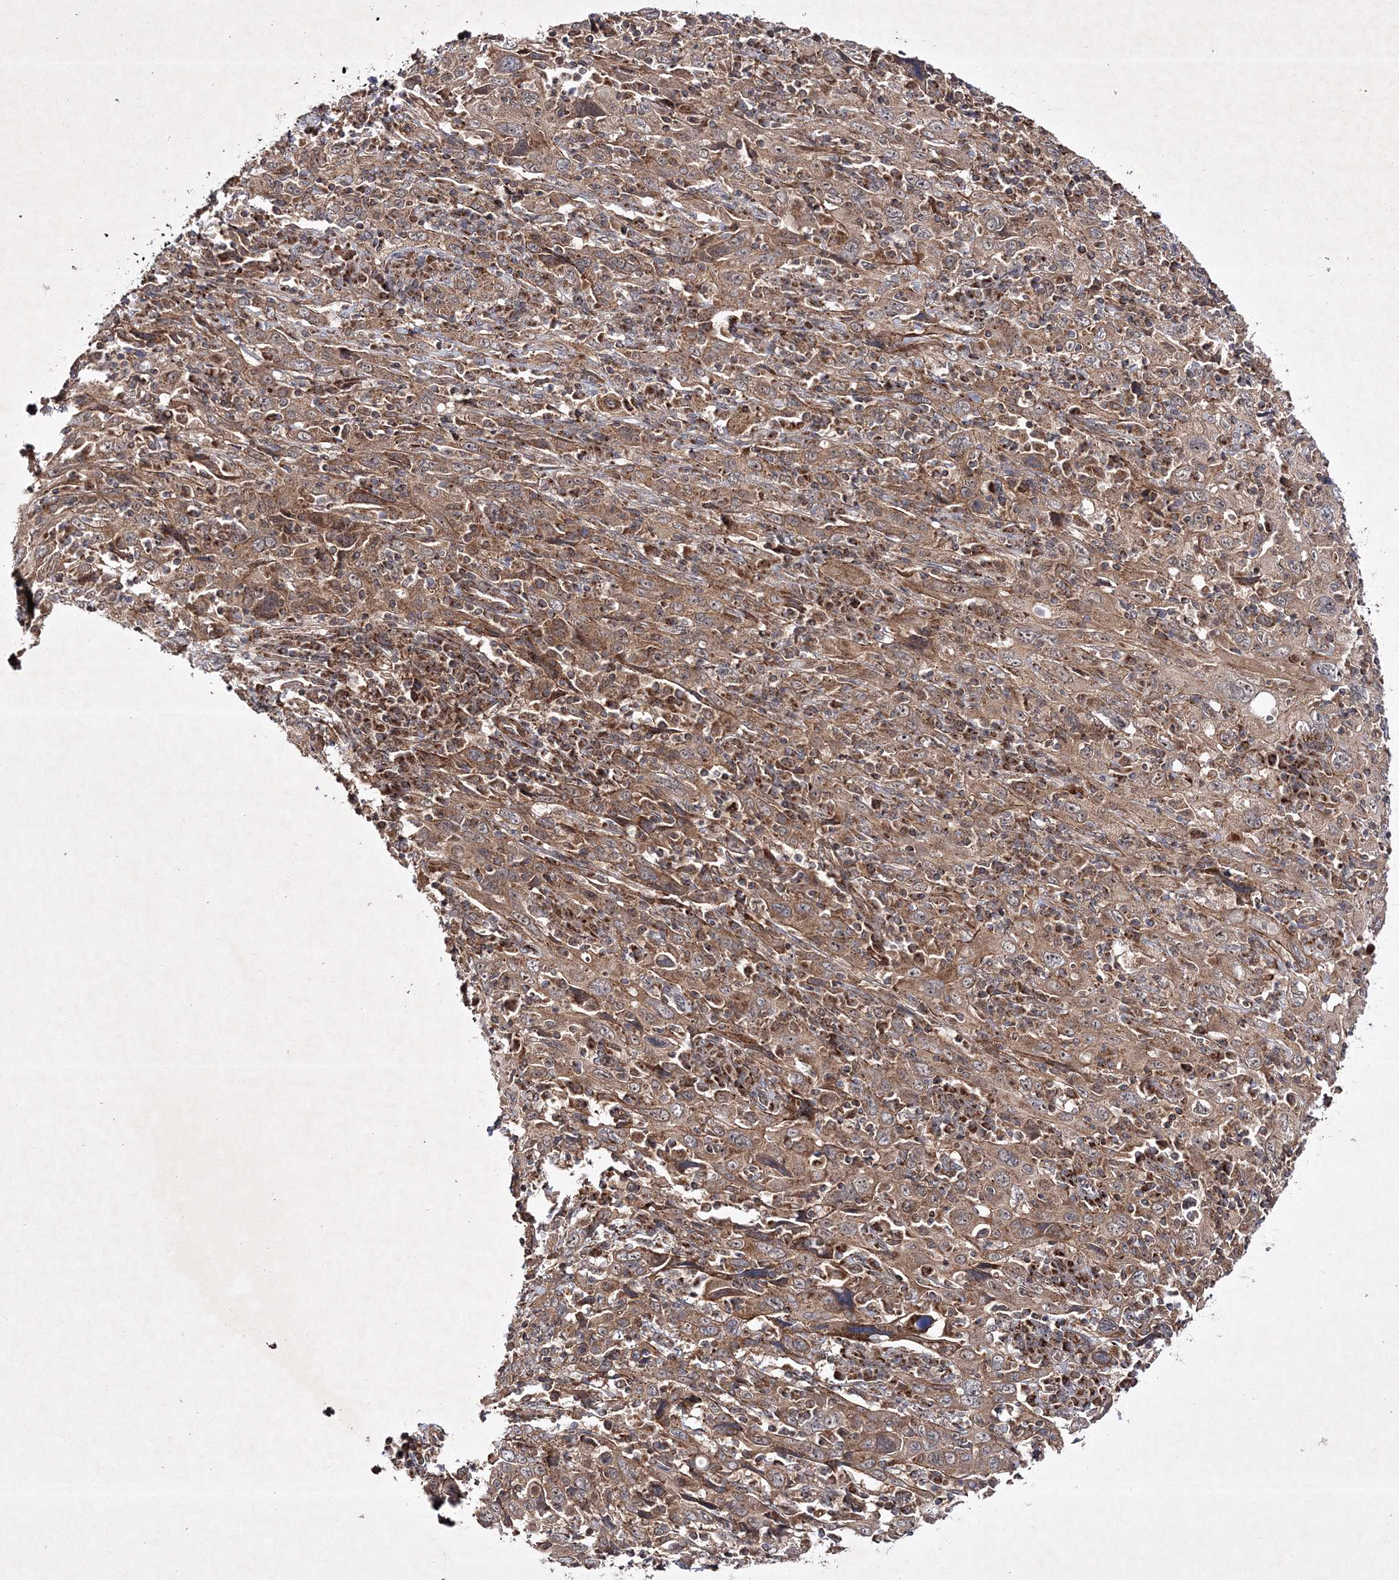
{"staining": {"intensity": "moderate", "quantity": ">75%", "location": "cytoplasmic/membranous"}, "tissue": "cervical cancer", "cell_type": "Tumor cells", "image_type": "cancer", "snomed": [{"axis": "morphology", "description": "Squamous cell carcinoma, NOS"}, {"axis": "topography", "description": "Cervix"}], "caption": "Moderate cytoplasmic/membranous protein staining is identified in approximately >75% of tumor cells in squamous cell carcinoma (cervical). (DAB = brown stain, brightfield microscopy at high magnification).", "gene": "SCRN3", "patient": {"sex": "female", "age": 46}}